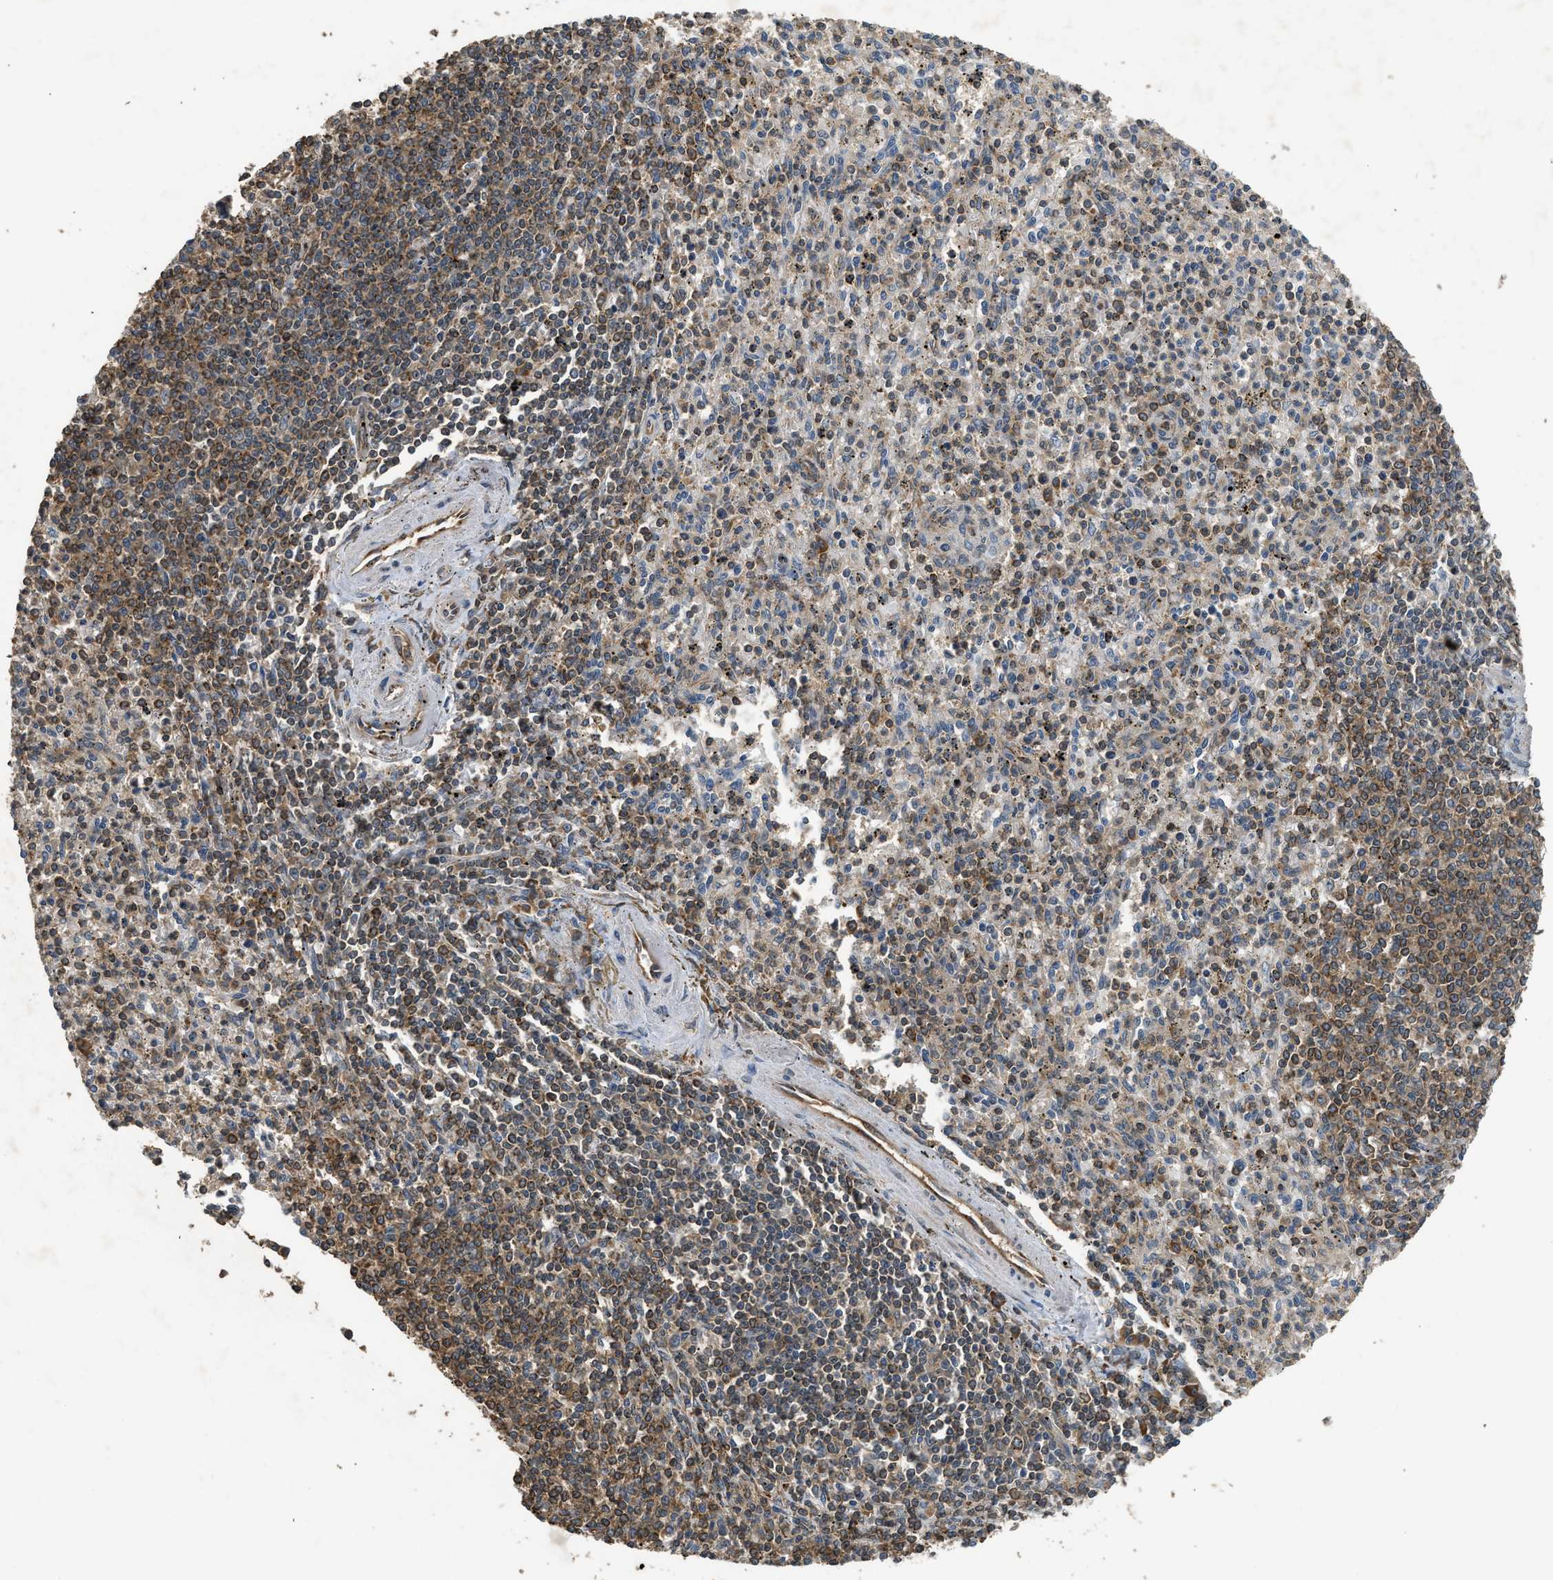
{"staining": {"intensity": "moderate", "quantity": "<25%", "location": "cytoplasmic/membranous"}, "tissue": "spleen", "cell_type": "Cells in red pulp", "image_type": "normal", "snomed": [{"axis": "morphology", "description": "Normal tissue, NOS"}, {"axis": "topography", "description": "Spleen"}], "caption": "Immunohistochemistry (IHC) staining of unremarkable spleen, which exhibits low levels of moderate cytoplasmic/membranous positivity in approximately <25% of cells in red pulp indicating moderate cytoplasmic/membranous protein positivity. The staining was performed using DAB (brown) for protein detection and nuclei were counterstained in hematoxylin (blue).", "gene": "HIP1R", "patient": {"sex": "male", "age": 72}}